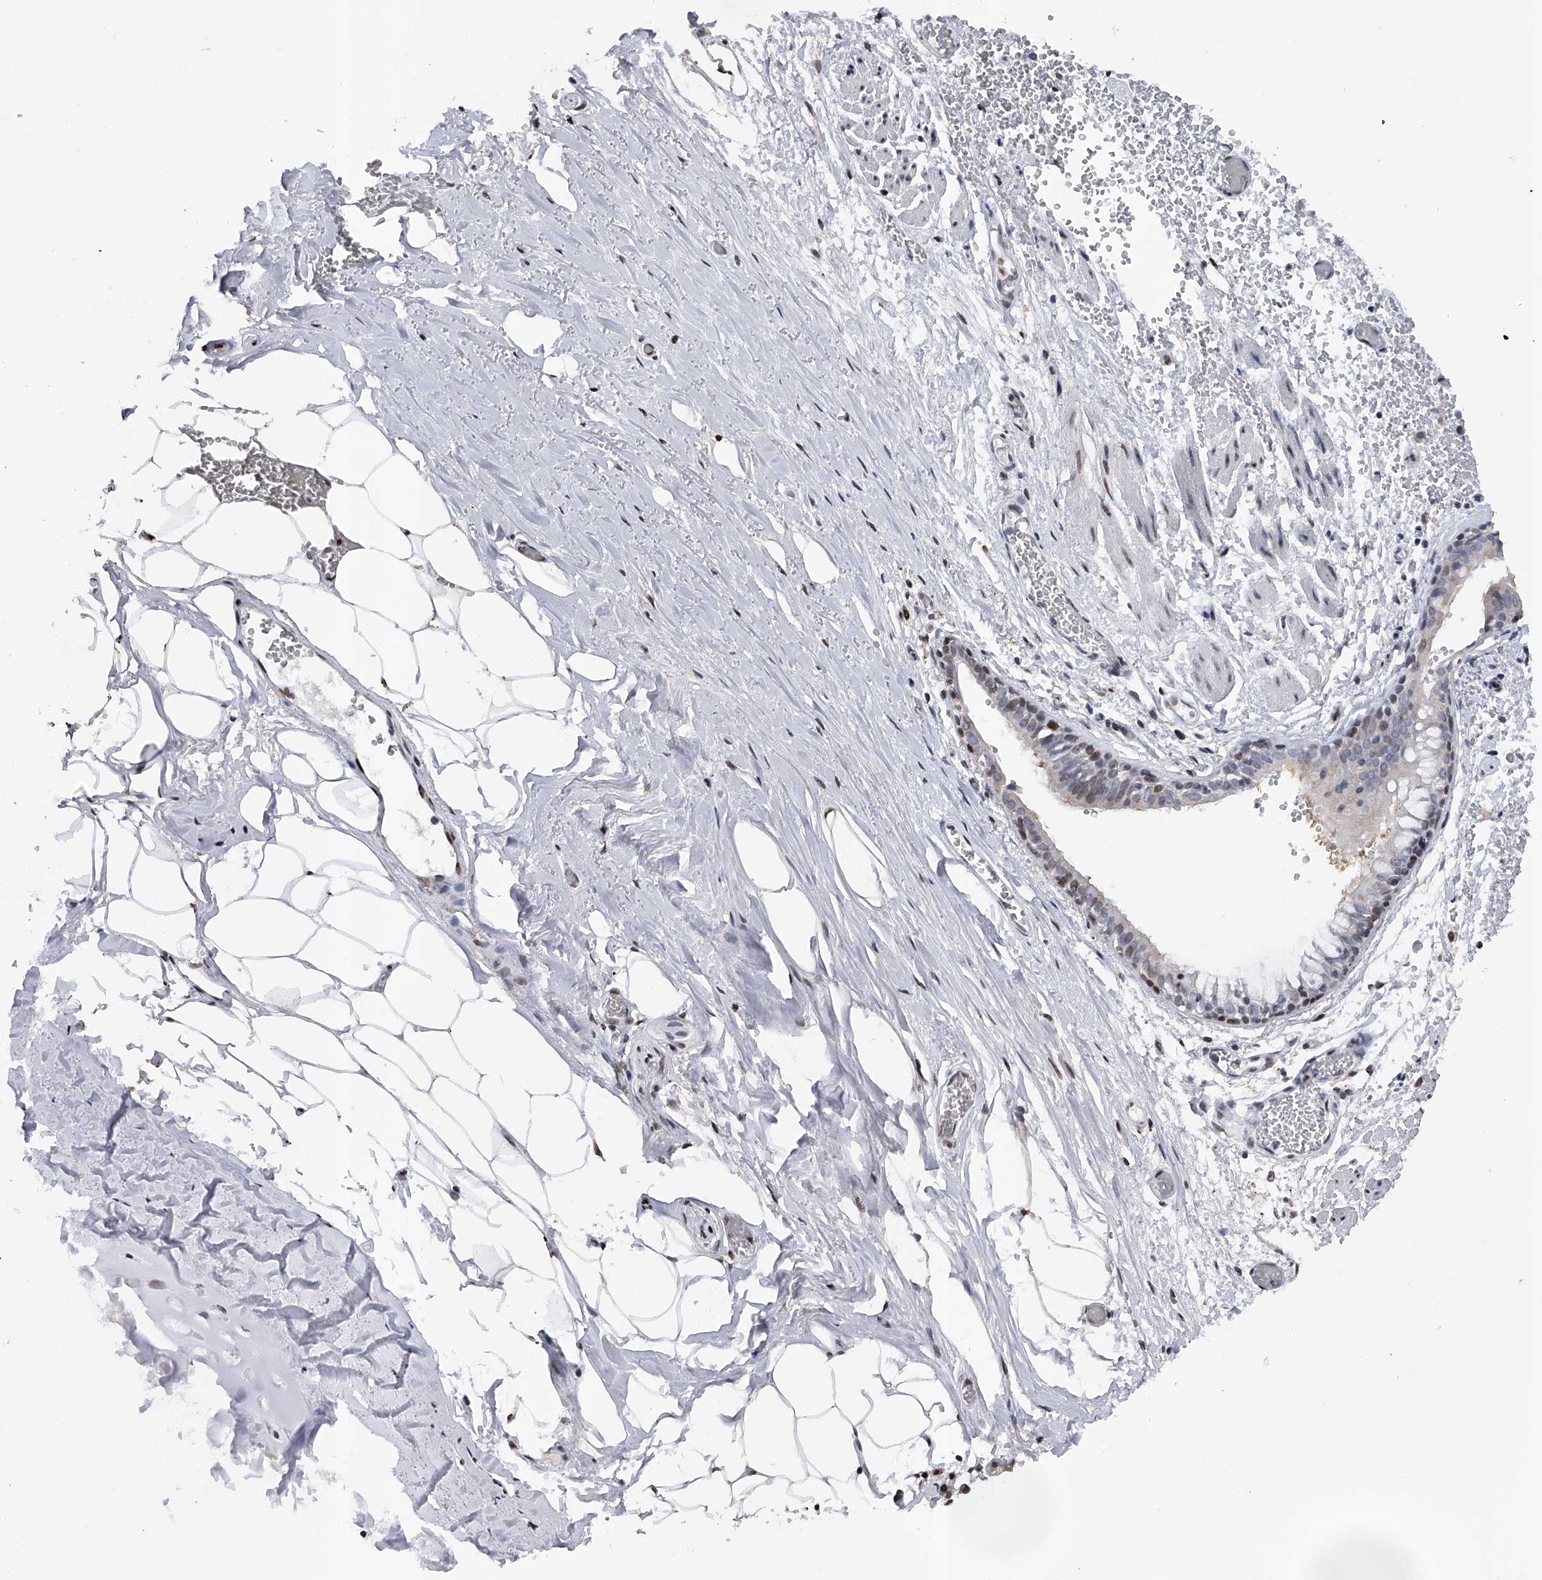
{"staining": {"intensity": "negative", "quantity": "none", "location": "none"}, "tissue": "bronchus", "cell_type": "Respiratory epithelial cells", "image_type": "normal", "snomed": [{"axis": "morphology", "description": "Normal tissue, NOS"}, {"axis": "topography", "description": "Bronchus"}, {"axis": "topography", "description": "Lung"}], "caption": "The histopathology image reveals no staining of respiratory epithelial cells in benign bronchus. (Immunohistochemistry (ihc), brightfield microscopy, high magnification).", "gene": "RWDD2A", "patient": {"sex": "male", "age": 56}}